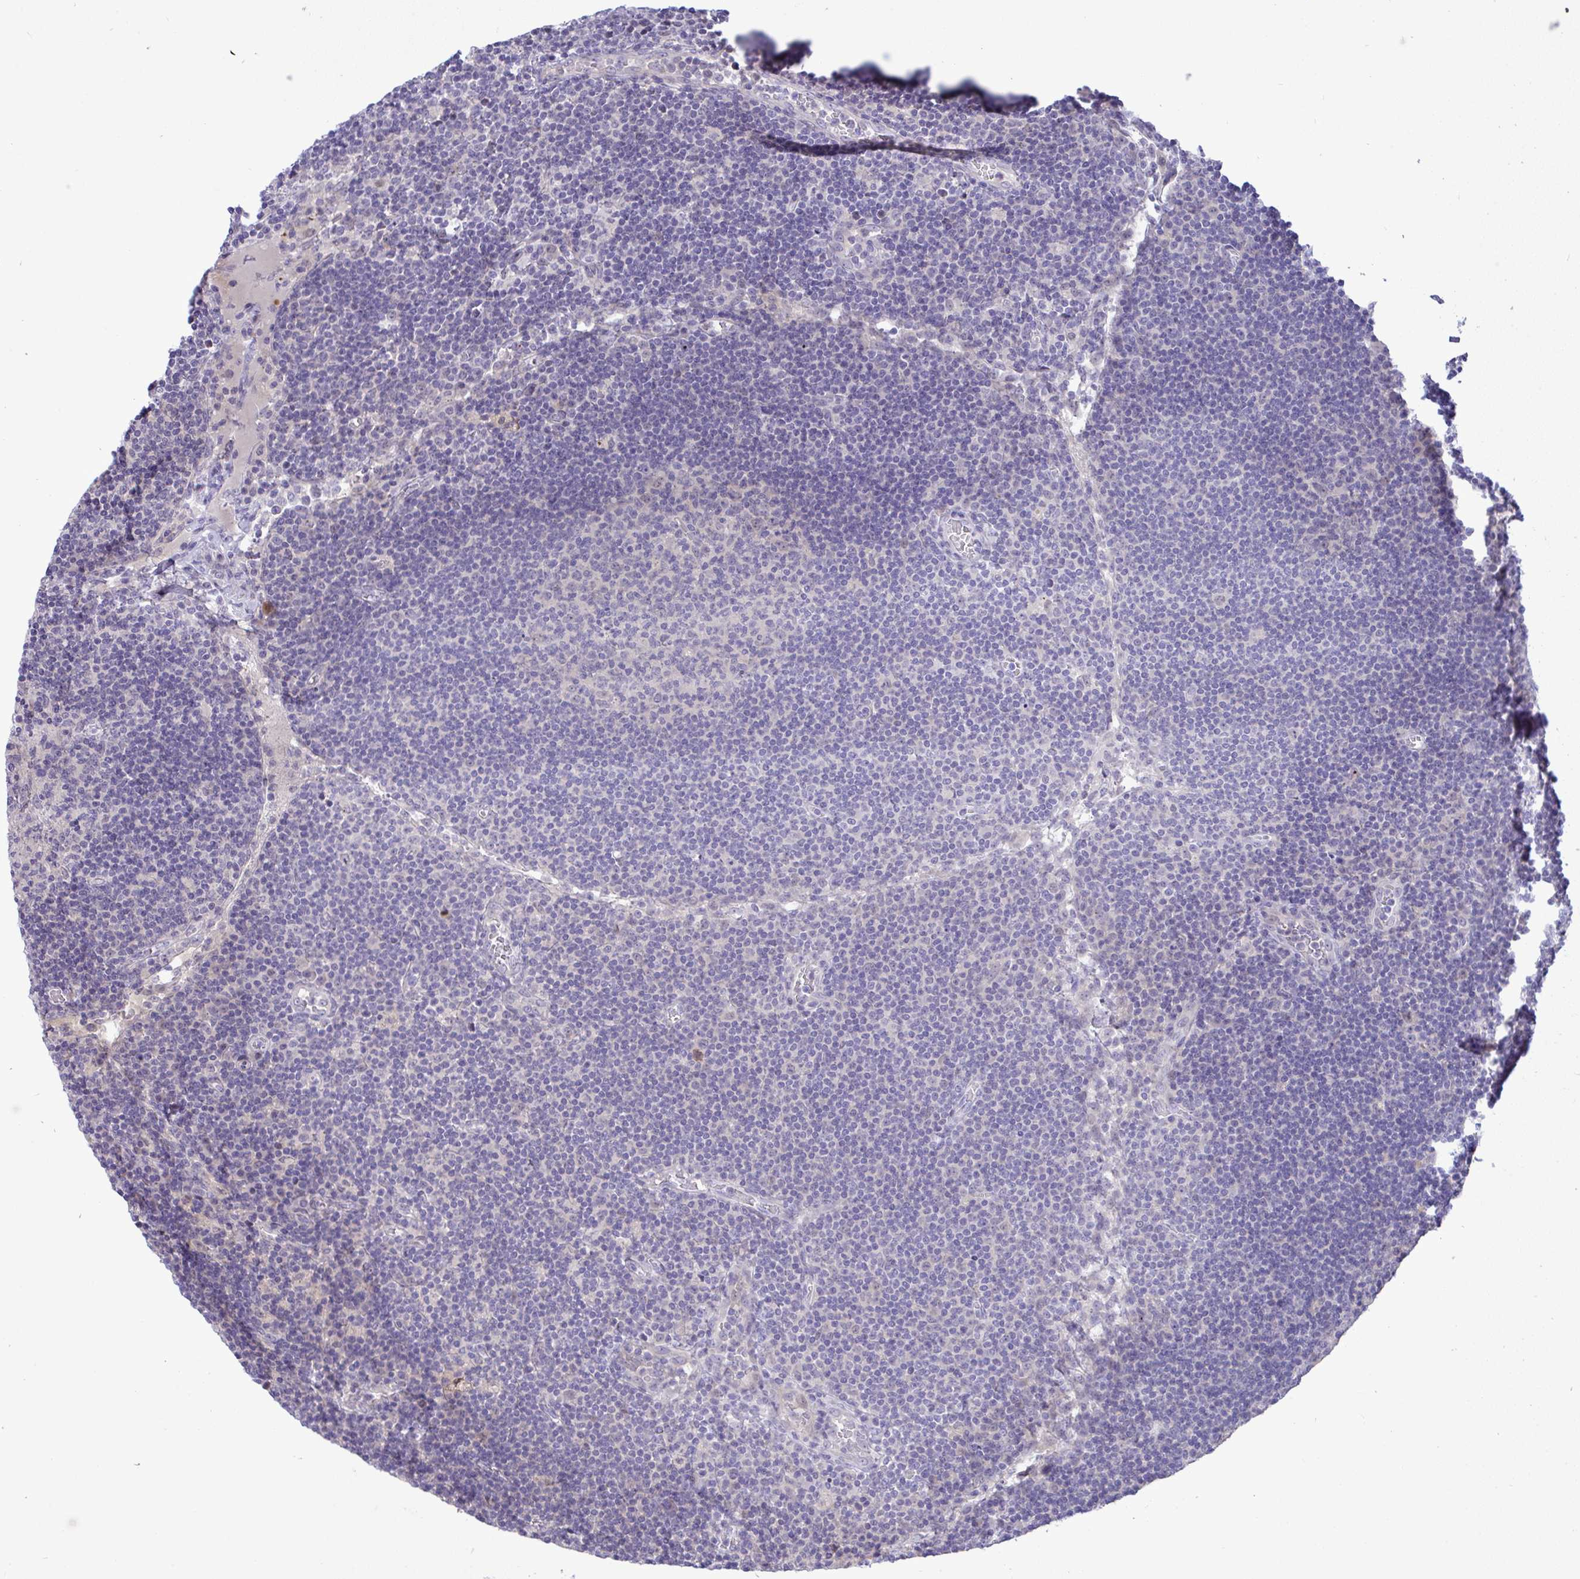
{"staining": {"intensity": "negative", "quantity": "none", "location": "none"}, "tissue": "lymph node", "cell_type": "Germinal center cells", "image_type": "normal", "snomed": [{"axis": "morphology", "description": "Normal tissue, NOS"}, {"axis": "topography", "description": "Lymph node"}], "caption": "Germinal center cells show no significant positivity in benign lymph node. (Brightfield microscopy of DAB immunohistochemistry at high magnification).", "gene": "ZNF485", "patient": {"sex": "male", "age": 67}}